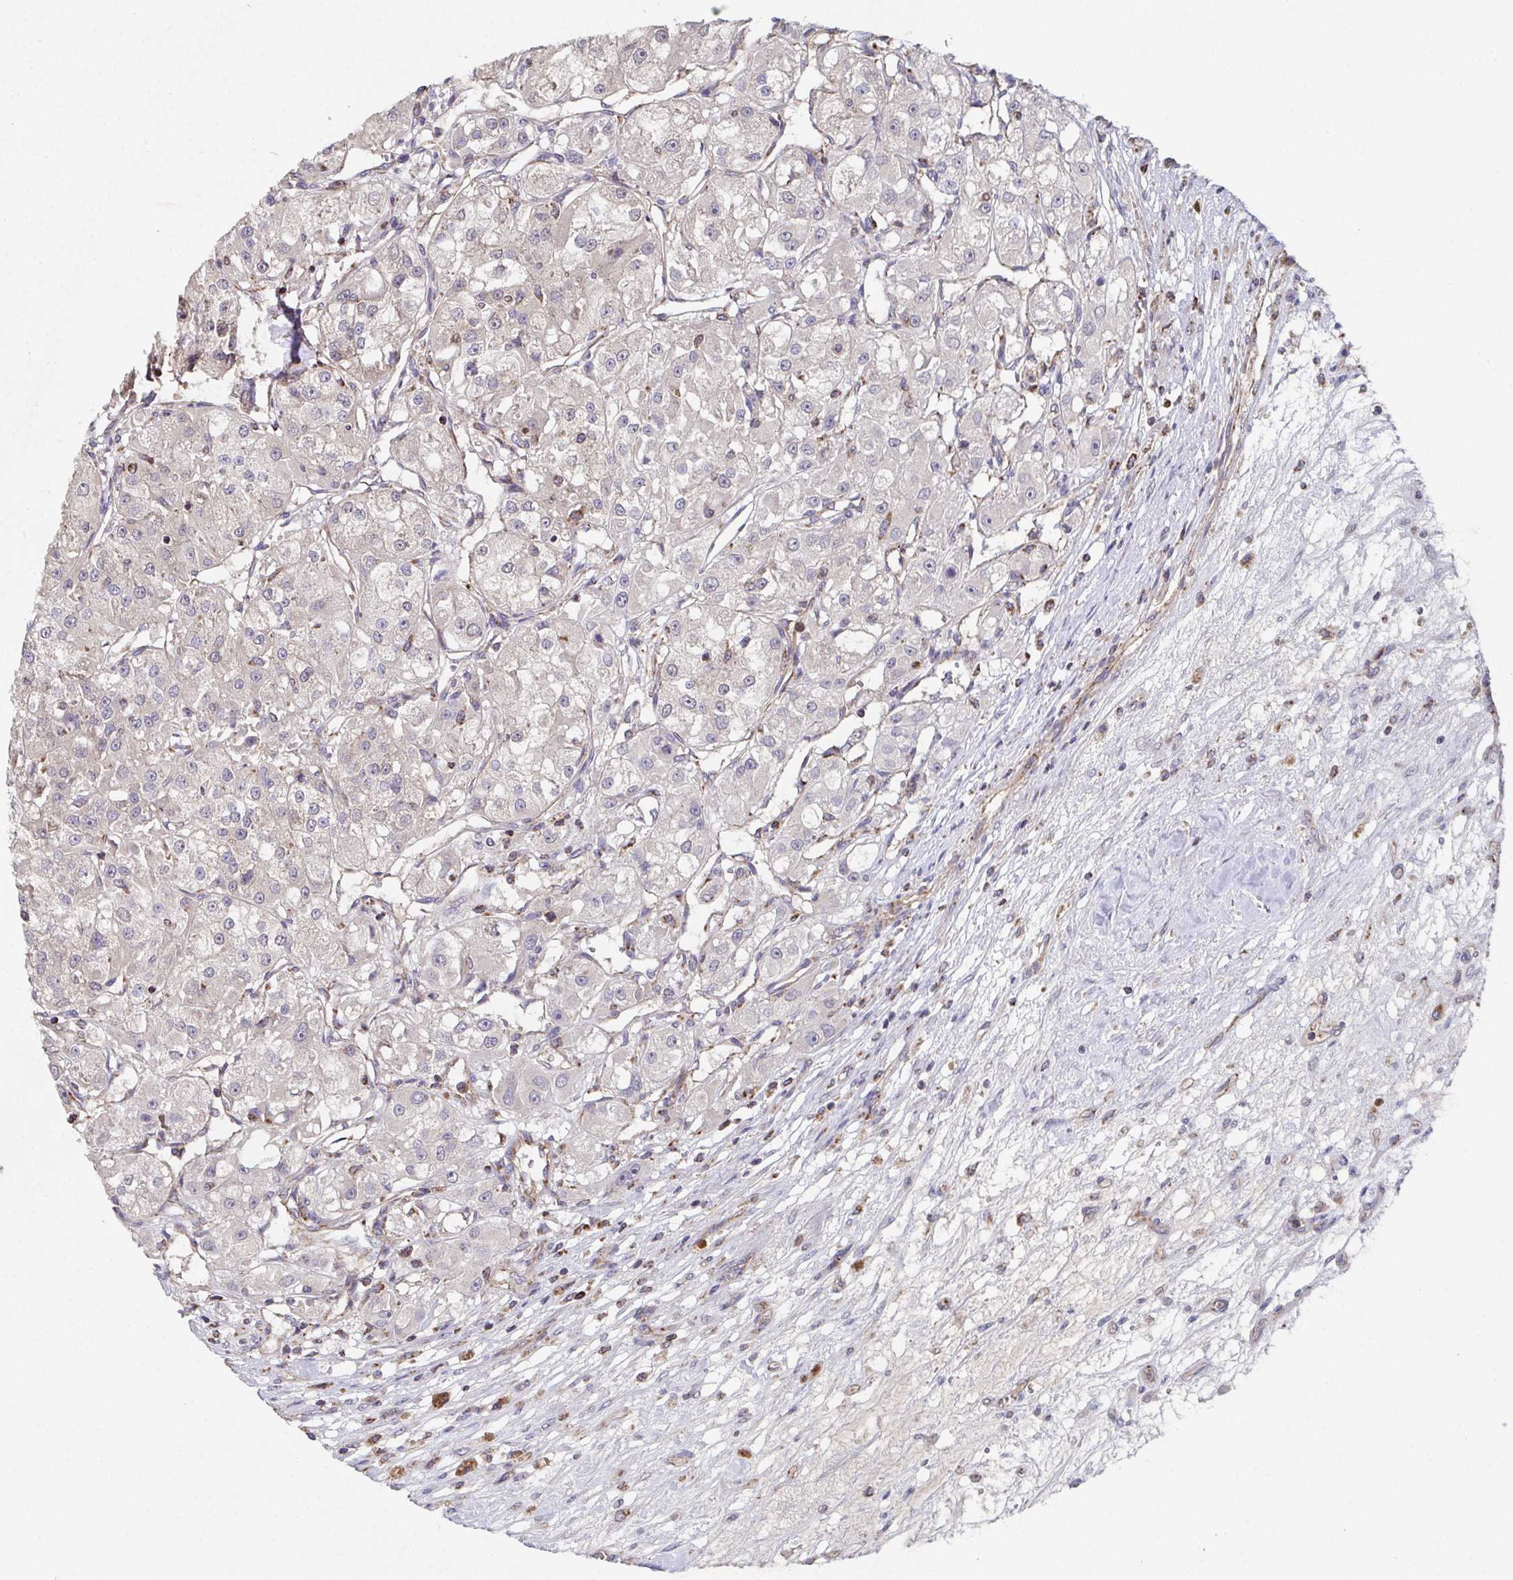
{"staining": {"intensity": "negative", "quantity": "none", "location": "none"}, "tissue": "renal cancer", "cell_type": "Tumor cells", "image_type": "cancer", "snomed": [{"axis": "morphology", "description": "Adenocarcinoma, NOS"}, {"axis": "topography", "description": "Kidney"}], "caption": "Histopathology image shows no significant protein expression in tumor cells of renal cancer. Nuclei are stained in blue.", "gene": "MT-ND3", "patient": {"sex": "female", "age": 63}}